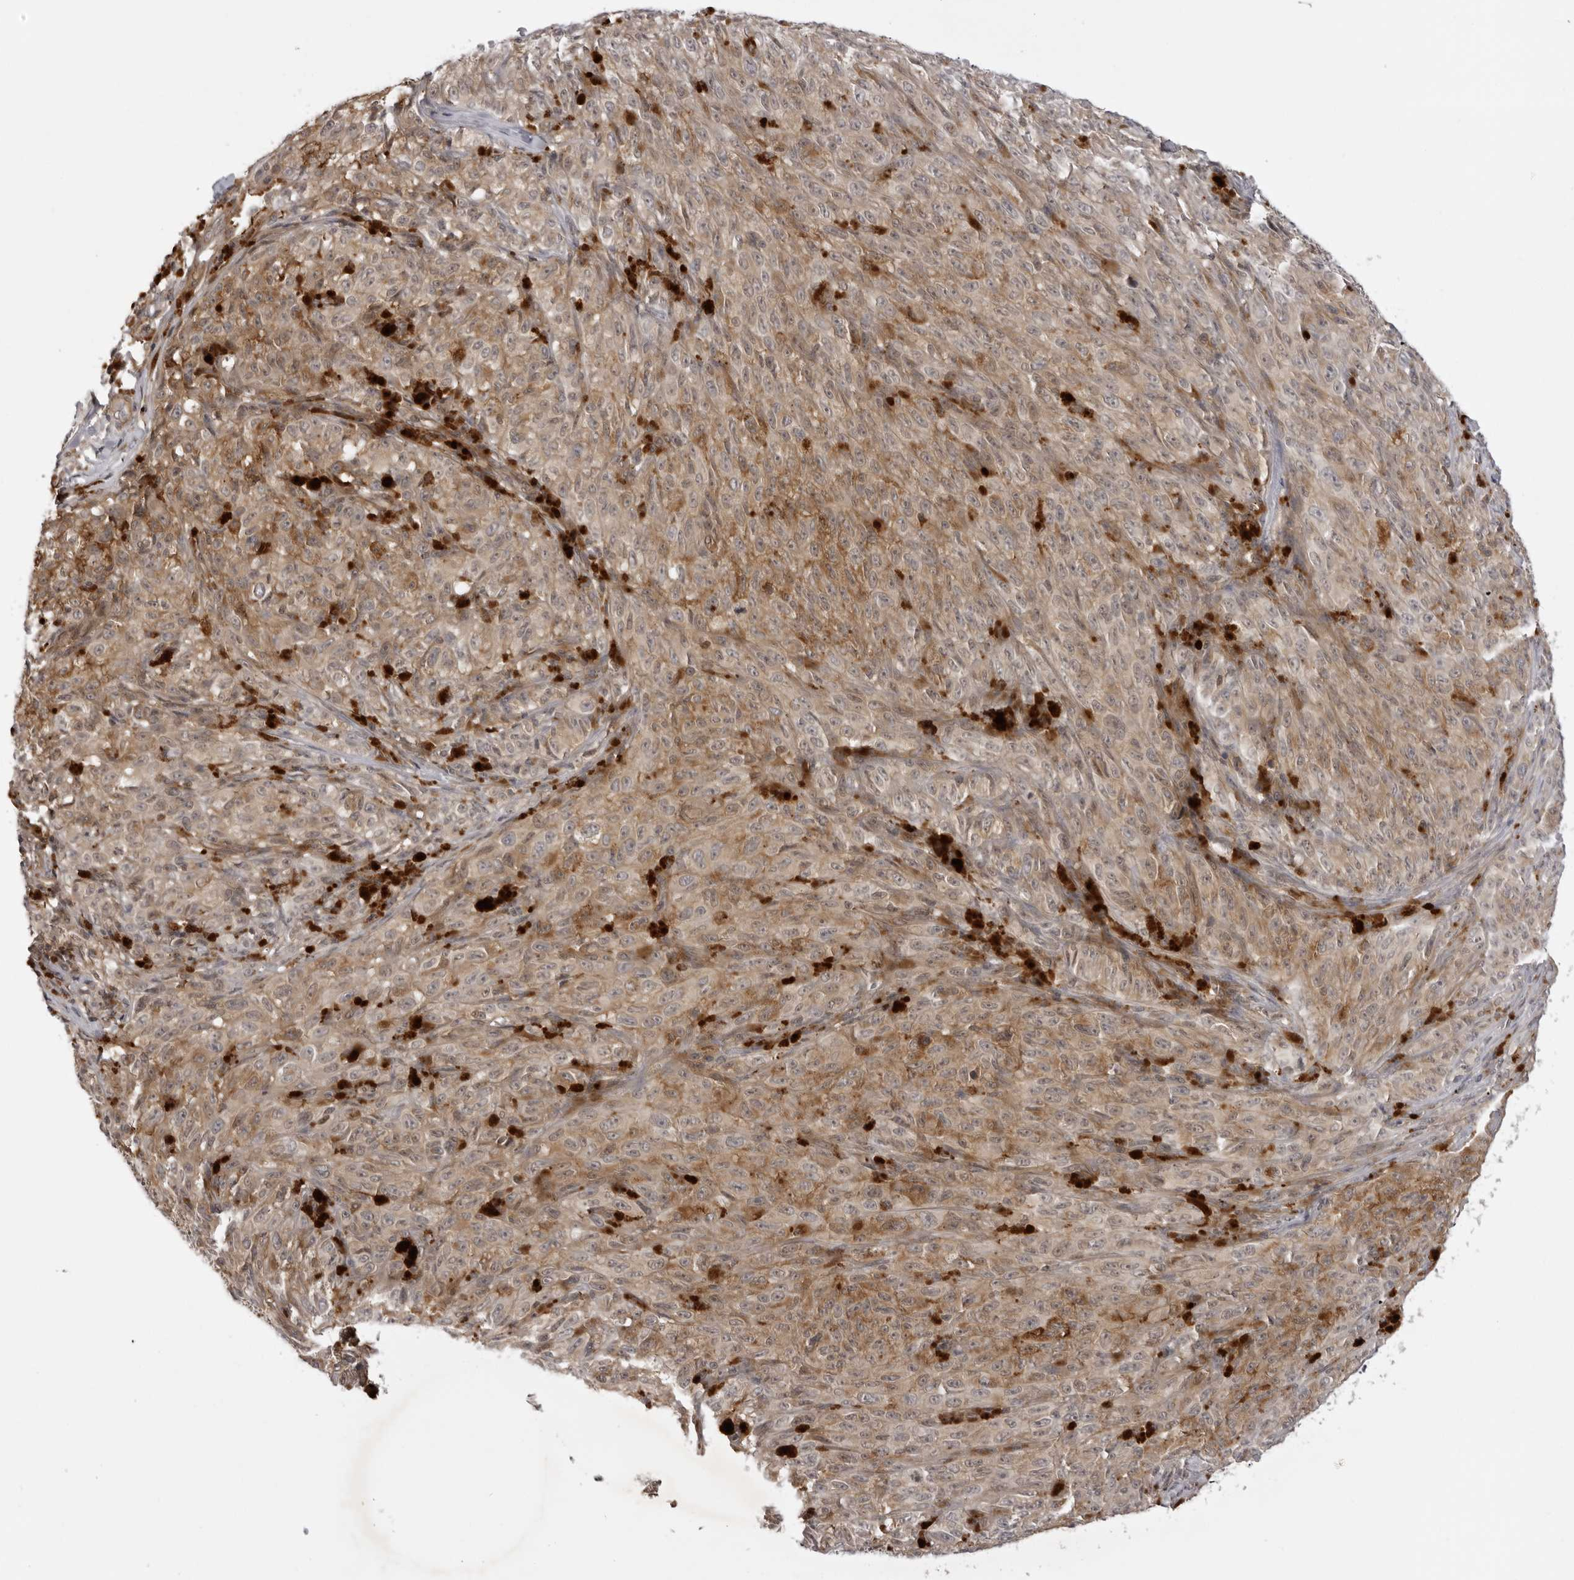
{"staining": {"intensity": "weak", "quantity": ">75%", "location": "cytoplasmic/membranous"}, "tissue": "melanoma", "cell_type": "Tumor cells", "image_type": "cancer", "snomed": [{"axis": "morphology", "description": "Malignant melanoma, NOS"}, {"axis": "topography", "description": "Skin"}], "caption": "The histopathology image shows a brown stain indicating the presence of a protein in the cytoplasmic/membranous of tumor cells in malignant melanoma.", "gene": "USP43", "patient": {"sex": "female", "age": 82}}